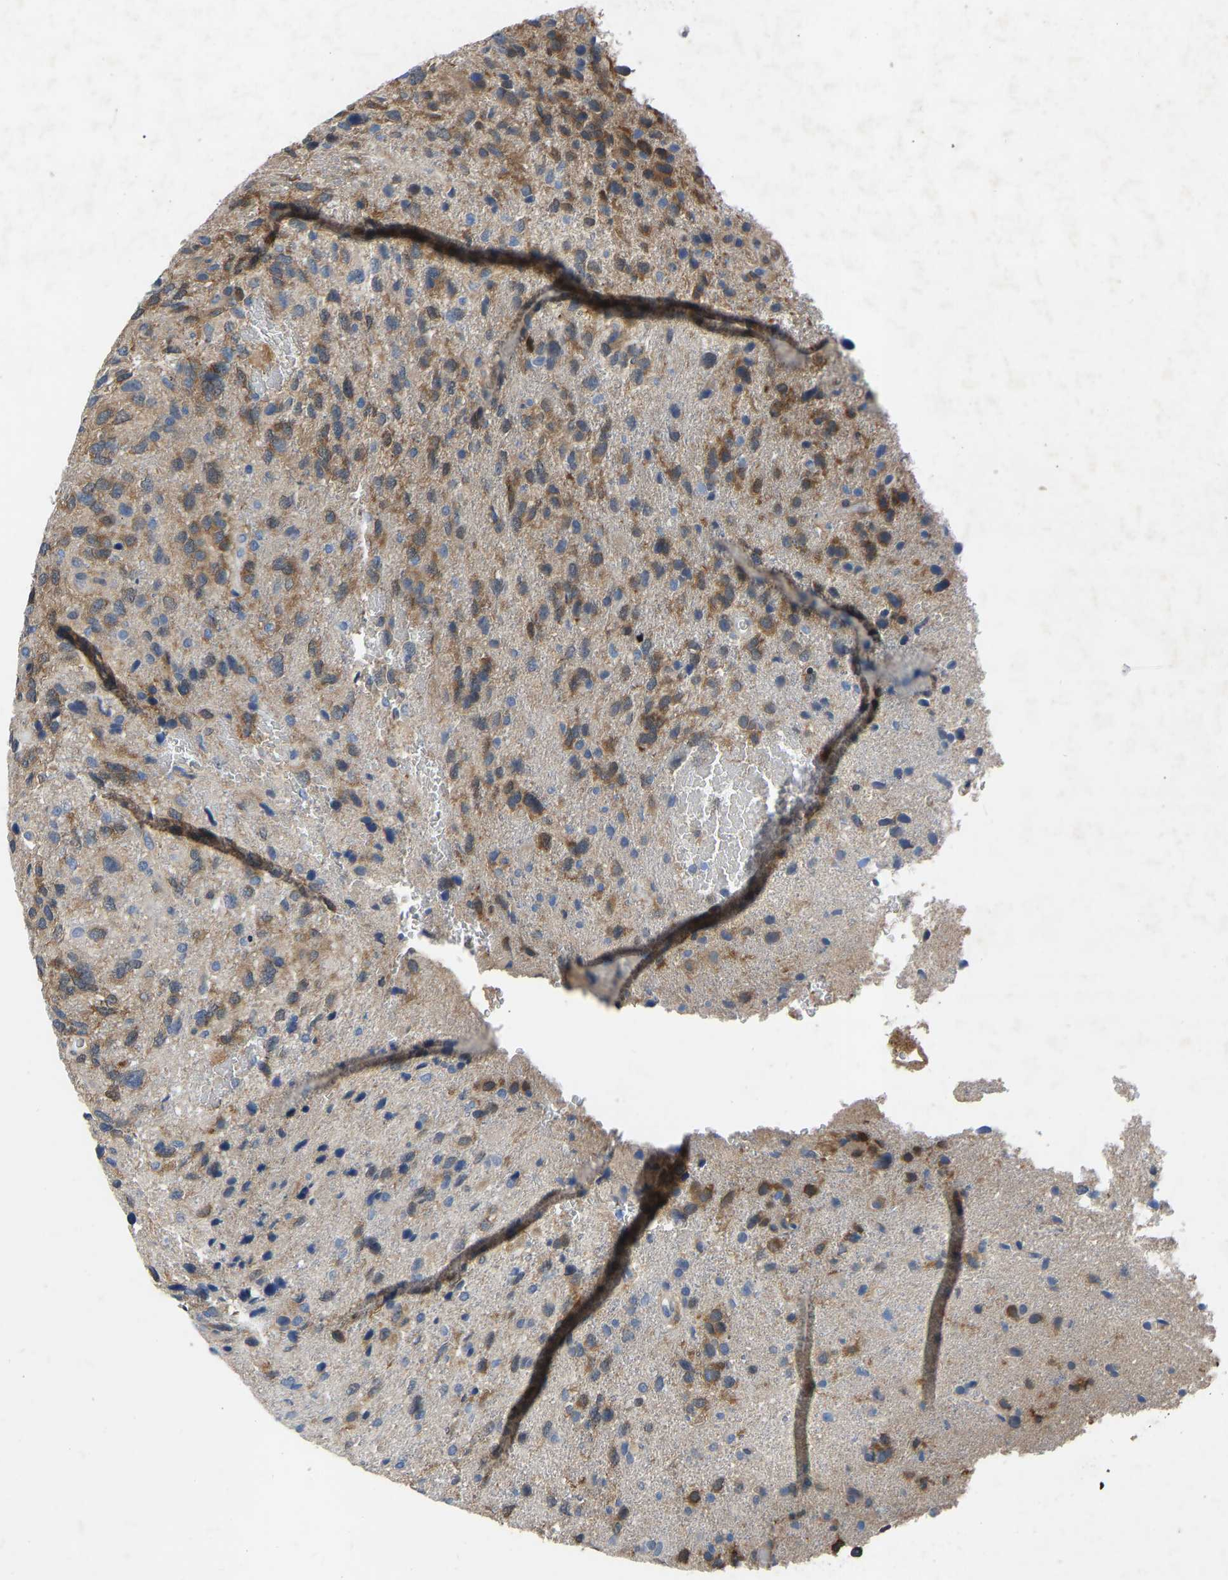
{"staining": {"intensity": "moderate", "quantity": "25%-75%", "location": "cytoplasmic/membranous"}, "tissue": "glioma", "cell_type": "Tumor cells", "image_type": "cancer", "snomed": [{"axis": "morphology", "description": "Glioma, malignant, High grade"}, {"axis": "topography", "description": "Brain"}], "caption": "A photomicrograph showing moderate cytoplasmic/membranous expression in about 25%-75% of tumor cells in glioma, as visualized by brown immunohistochemical staining.", "gene": "RBP1", "patient": {"sex": "female", "age": 58}}